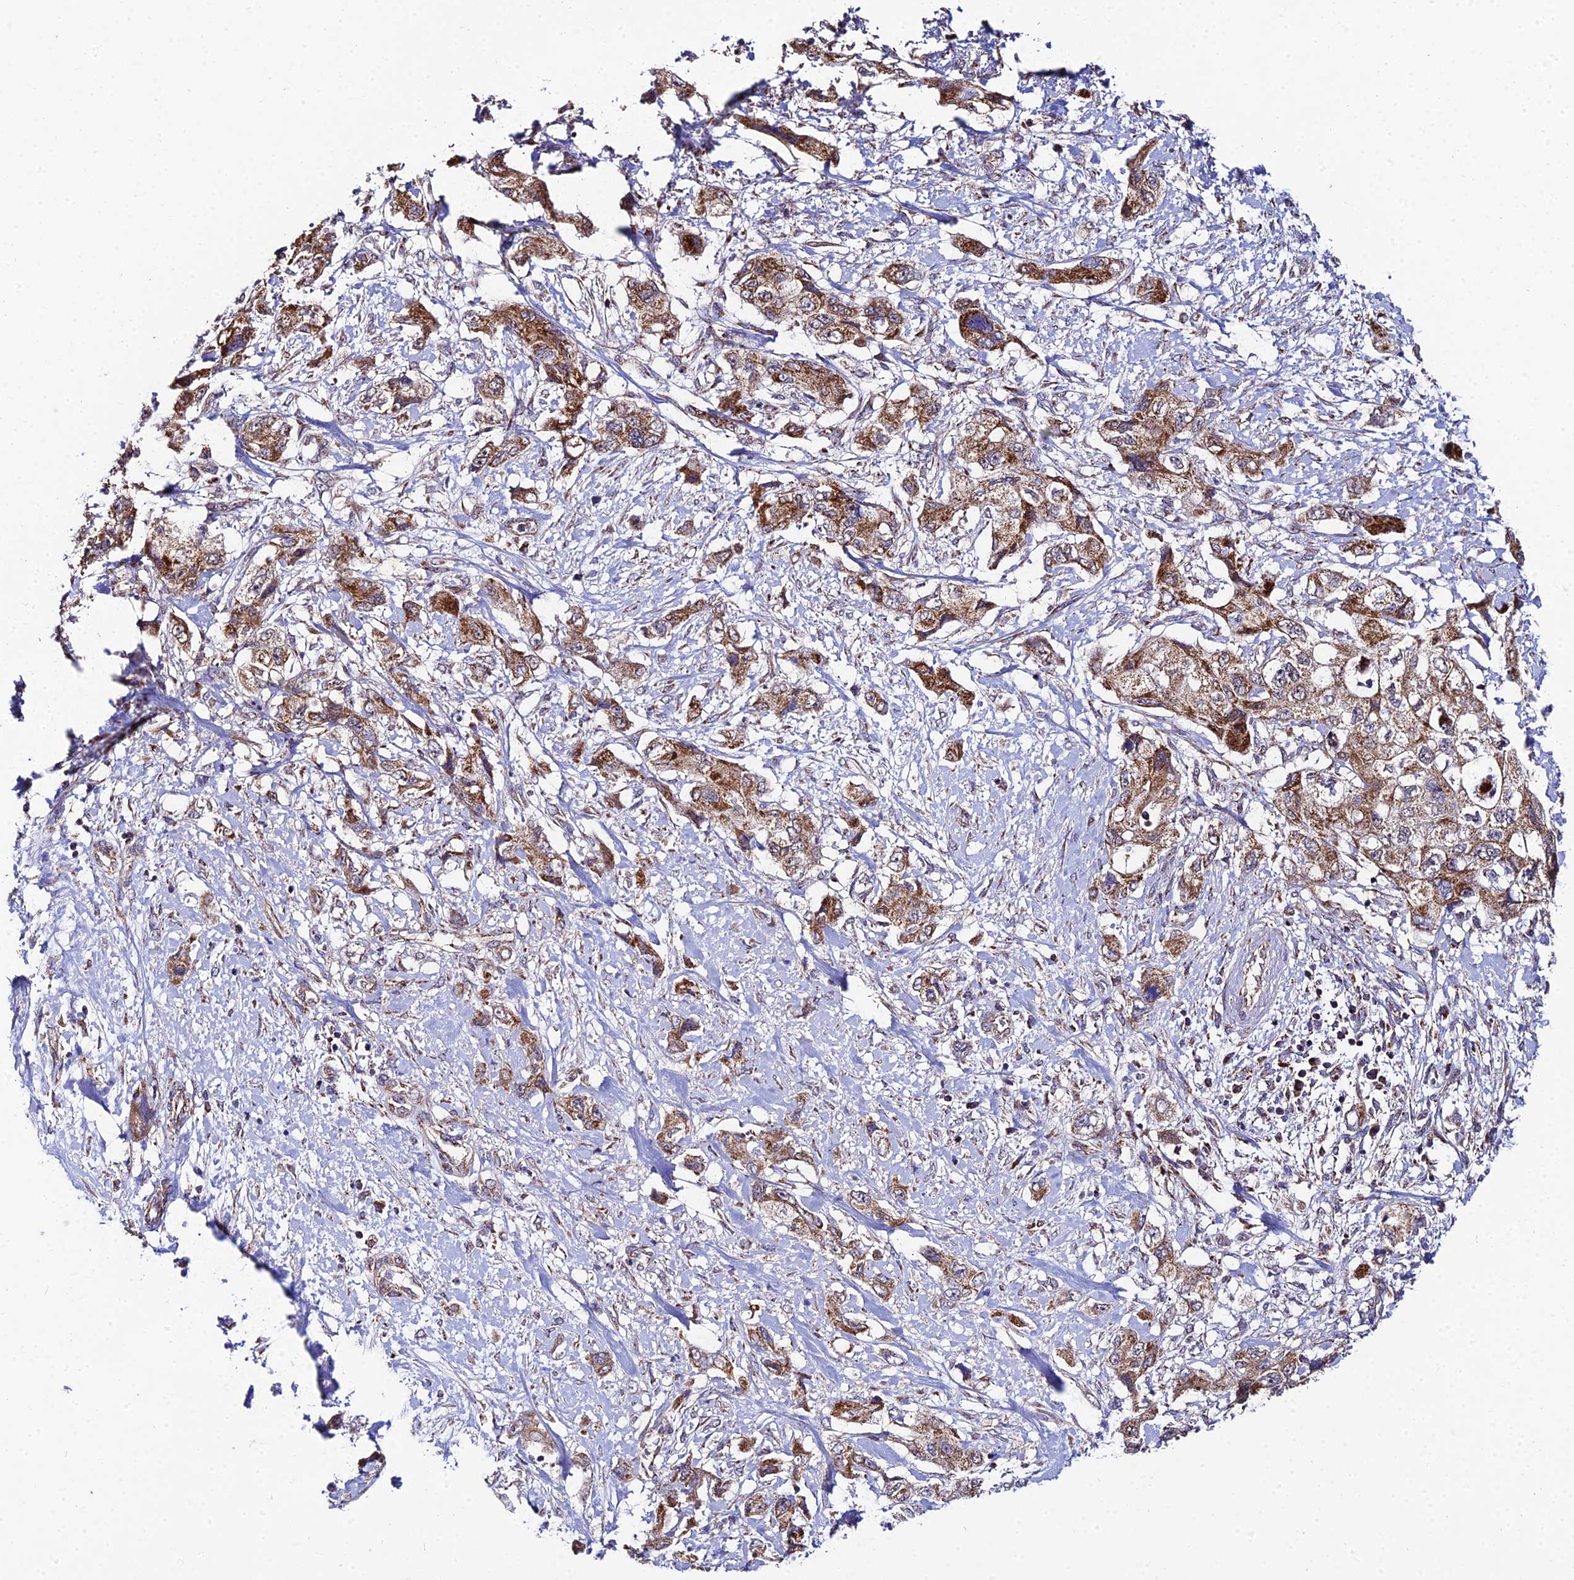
{"staining": {"intensity": "strong", "quantity": ">75%", "location": "cytoplasmic/membranous"}, "tissue": "pancreatic cancer", "cell_type": "Tumor cells", "image_type": "cancer", "snomed": [{"axis": "morphology", "description": "Adenocarcinoma, NOS"}, {"axis": "topography", "description": "Pancreas"}], "caption": "Pancreatic cancer stained for a protein (brown) demonstrates strong cytoplasmic/membranous positive staining in about >75% of tumor cells.", "gene": "PSMD2", "patient": {"sex": "female", "age": 73}}